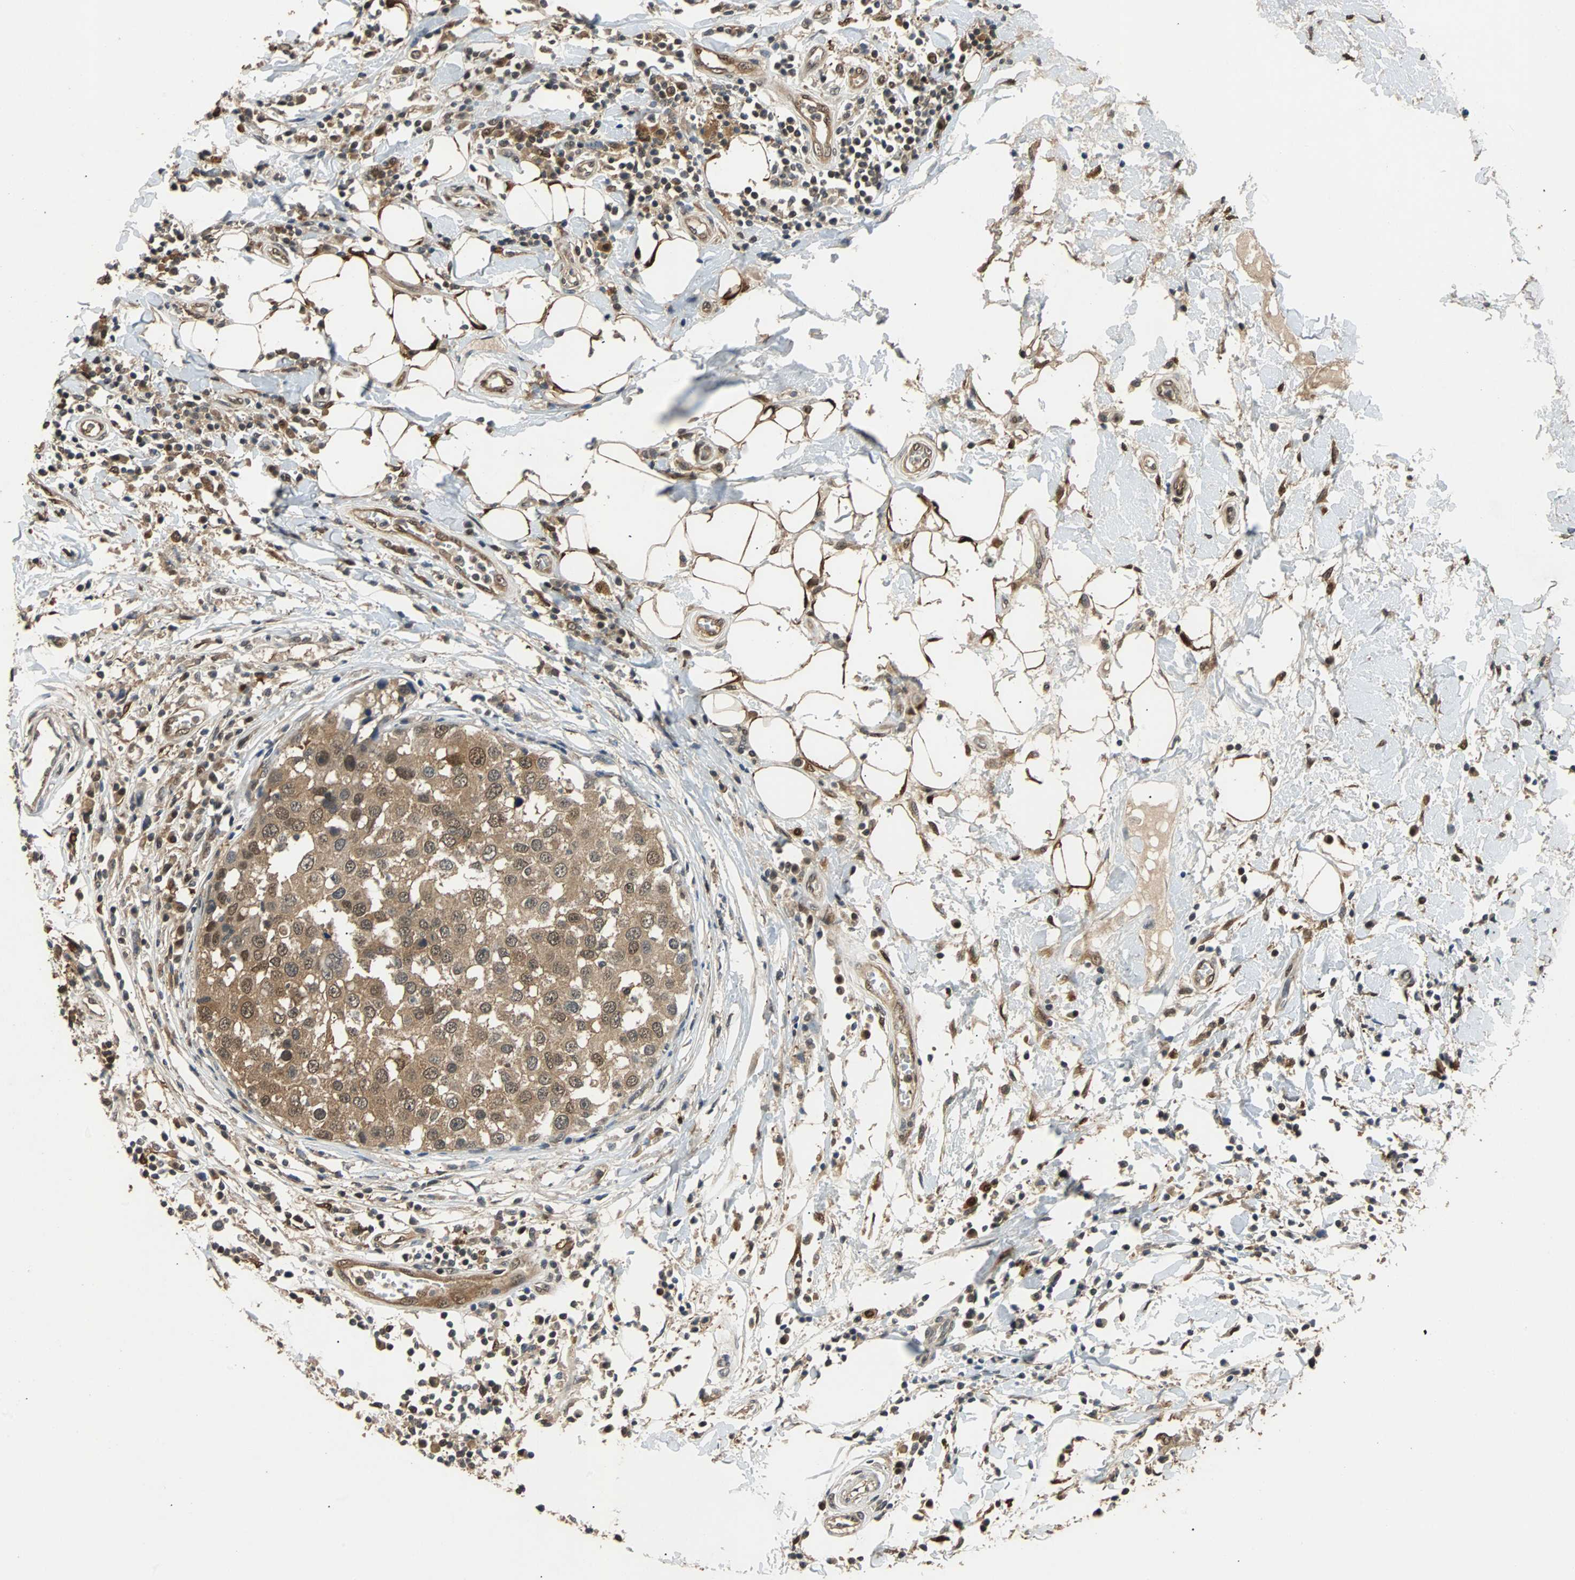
{"staining": {"intensity": "moderate", "quantity": ">75%", "location": "cytoplasmic/membranous,nuclear"}, "tissue": "breast cancer", "cell_type": "Tumor cells", "image_type": "cancer", "snomed": [{"axis": "morphology", "description": "Duct carcinoma"}, {"axis": "topography", "description": "Breast"}], "caption": "Human breast cancer stained with a protein marker shows moderate staining in tumor cells.", "gene": "PRDX6", "patient": {"sex": "female", "age": 27}}